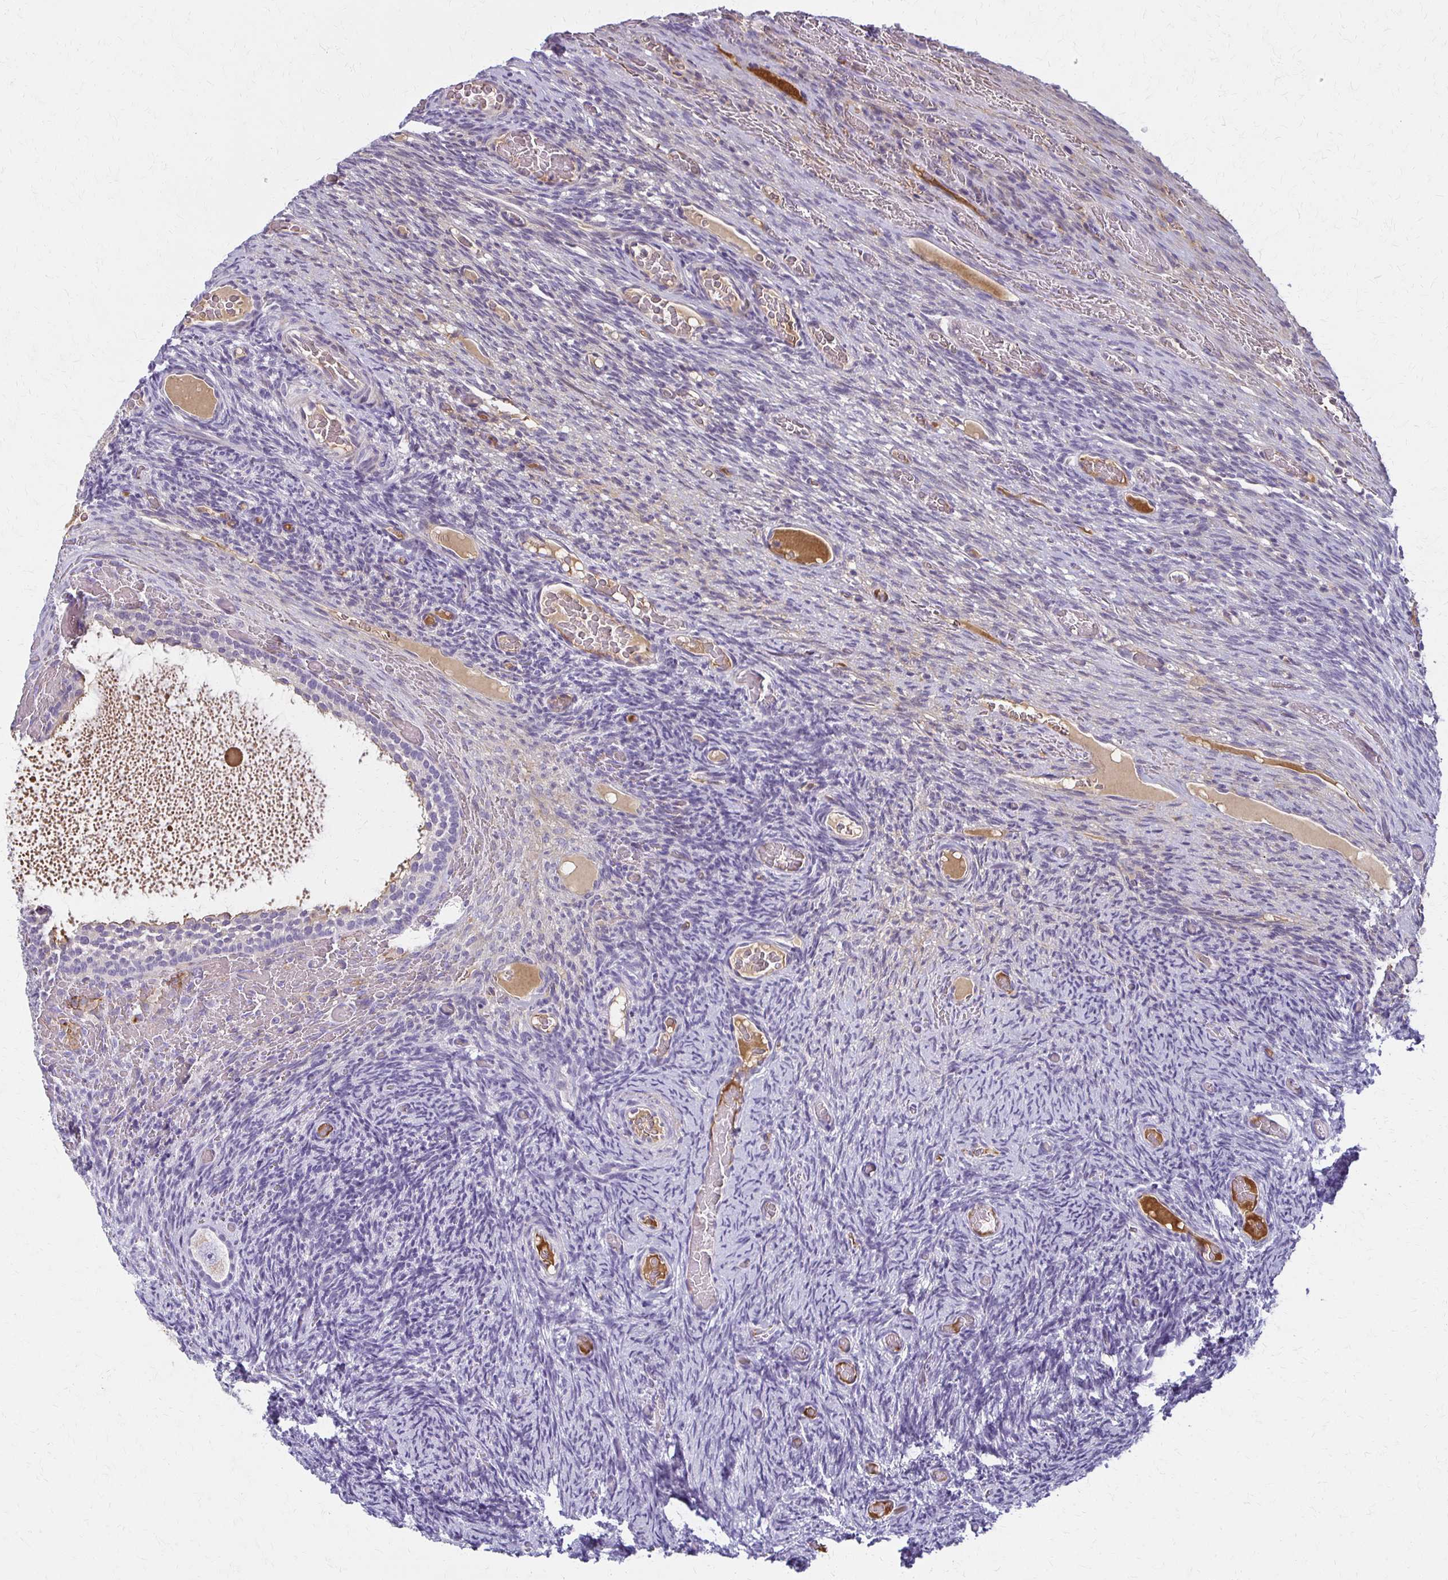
{"staining": {"intensity": "negative", "quantity": "none", "location": "none"}, "tissue": "ovary", "cell_type": "Follicle cells", "image_type": "normal", "snomed": [{"axis": "morphology", "description": "Normal tissue, NOS"}, {"axis": "topography", "description": "Ovary"}], "caption": "The micrograph demonstrates no staining of follicle cells in benign ovary. The staining is performed using DAB (3,3'-diaminobenzidine) brown chromogen with nuclei counter-stained in using hematoxylin.", "gene": "BBS12", "patient": {"sex": "female", "age": 34}}